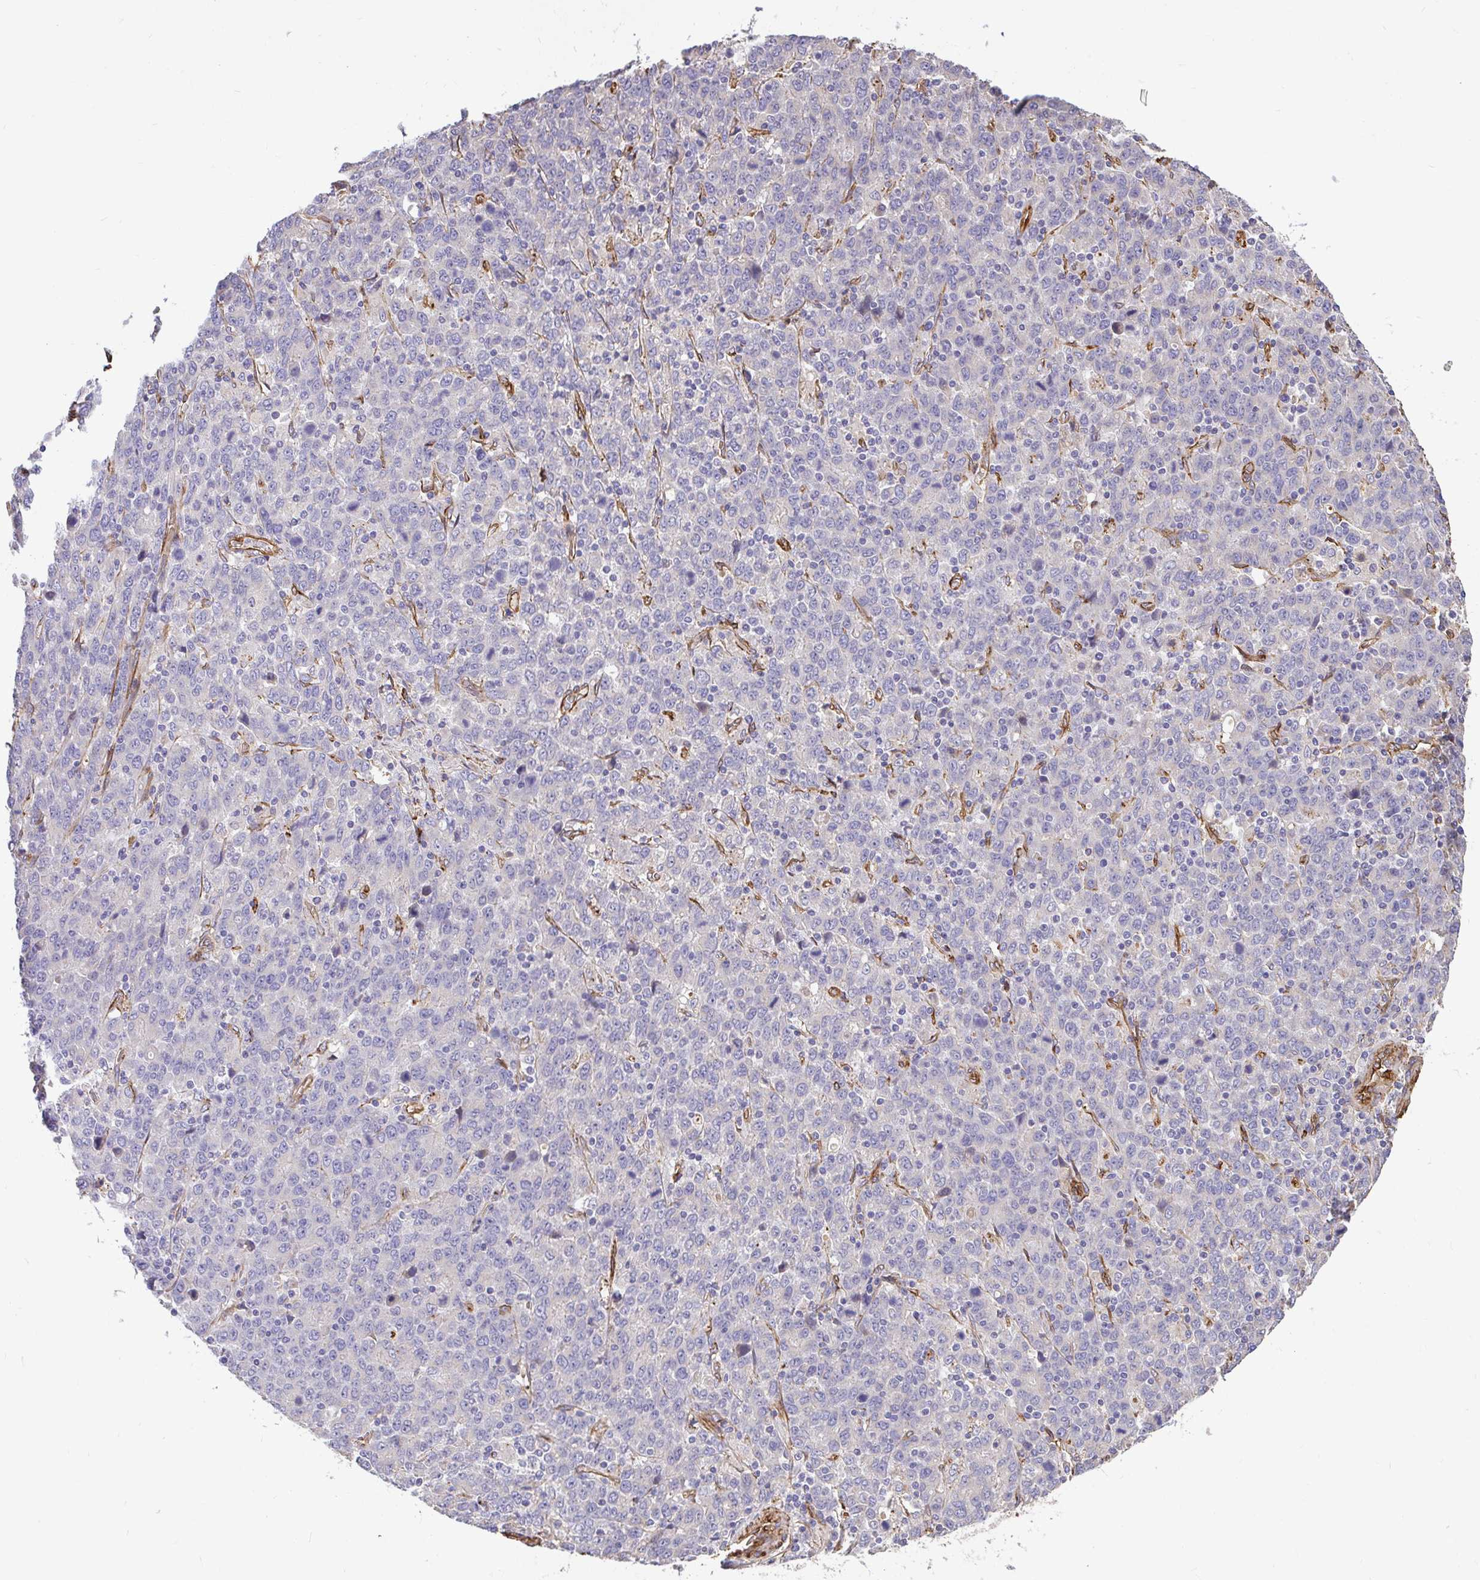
{"staining": {"intensity": "negative", "quantity": "none", "location": "none"}, "tissue": "stomach cancer", "cell_type": "Tumor cells", "image_type": "cancer", "snomed": [{"axis": "morphology", "description": "Adenocarcinoma, NOS"}, {"axis": "topography", "description": "Stomach, upper"}], "caption": "Stomach adenocarcinoma stained for a protein using immunohistochemistry exhibits no positivity tumor cells.", "gene": "PTPRK", "patient": {"sex": "male", "age": 69}}